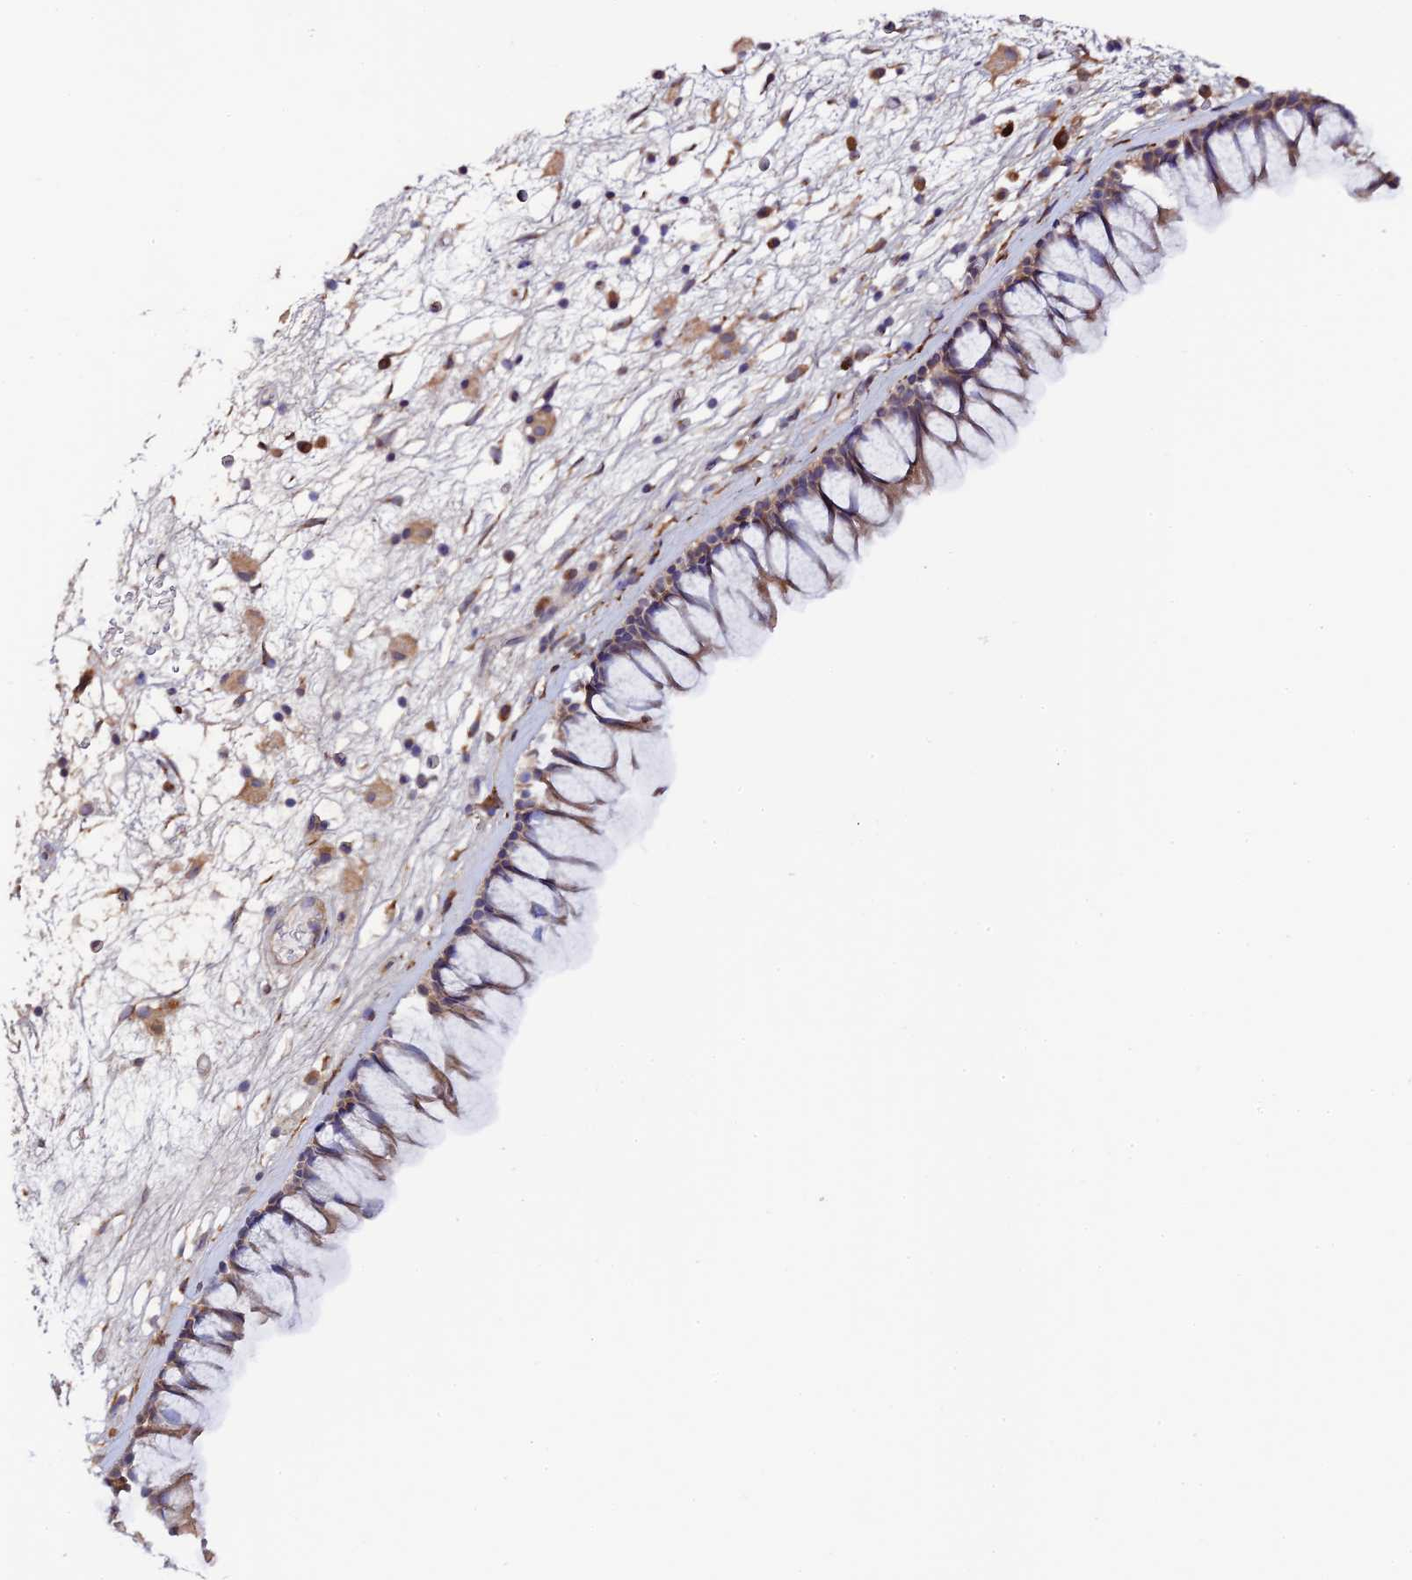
{"staining": {"intensity": "weak", "quantity": "25%-75%", "location": "cytoplasmic/membranous"}, "tissue": "nasopharynx", "cell_type": "Respiratory epithelial cells", "image_type": "normal", "snomed": [{"axis": "morphology", "description": "Normal tissue, NOS"}, {"axis": "morphology", "description": "Inflammation, NOS"}, {"axis": "morphology", "description": "Malignant melanoma, Metastatic site"}, {"axis": "topography", "description": "Nasopharynx"}], "caption": "Protein expression analysis of normal nasopharynx exhibits weak cytoplasmic/membranous staining in about 25%-75% of respiratory epithelial cells.", "gene": "P3H3", "patient": {"sex": "male", "age": 70}}